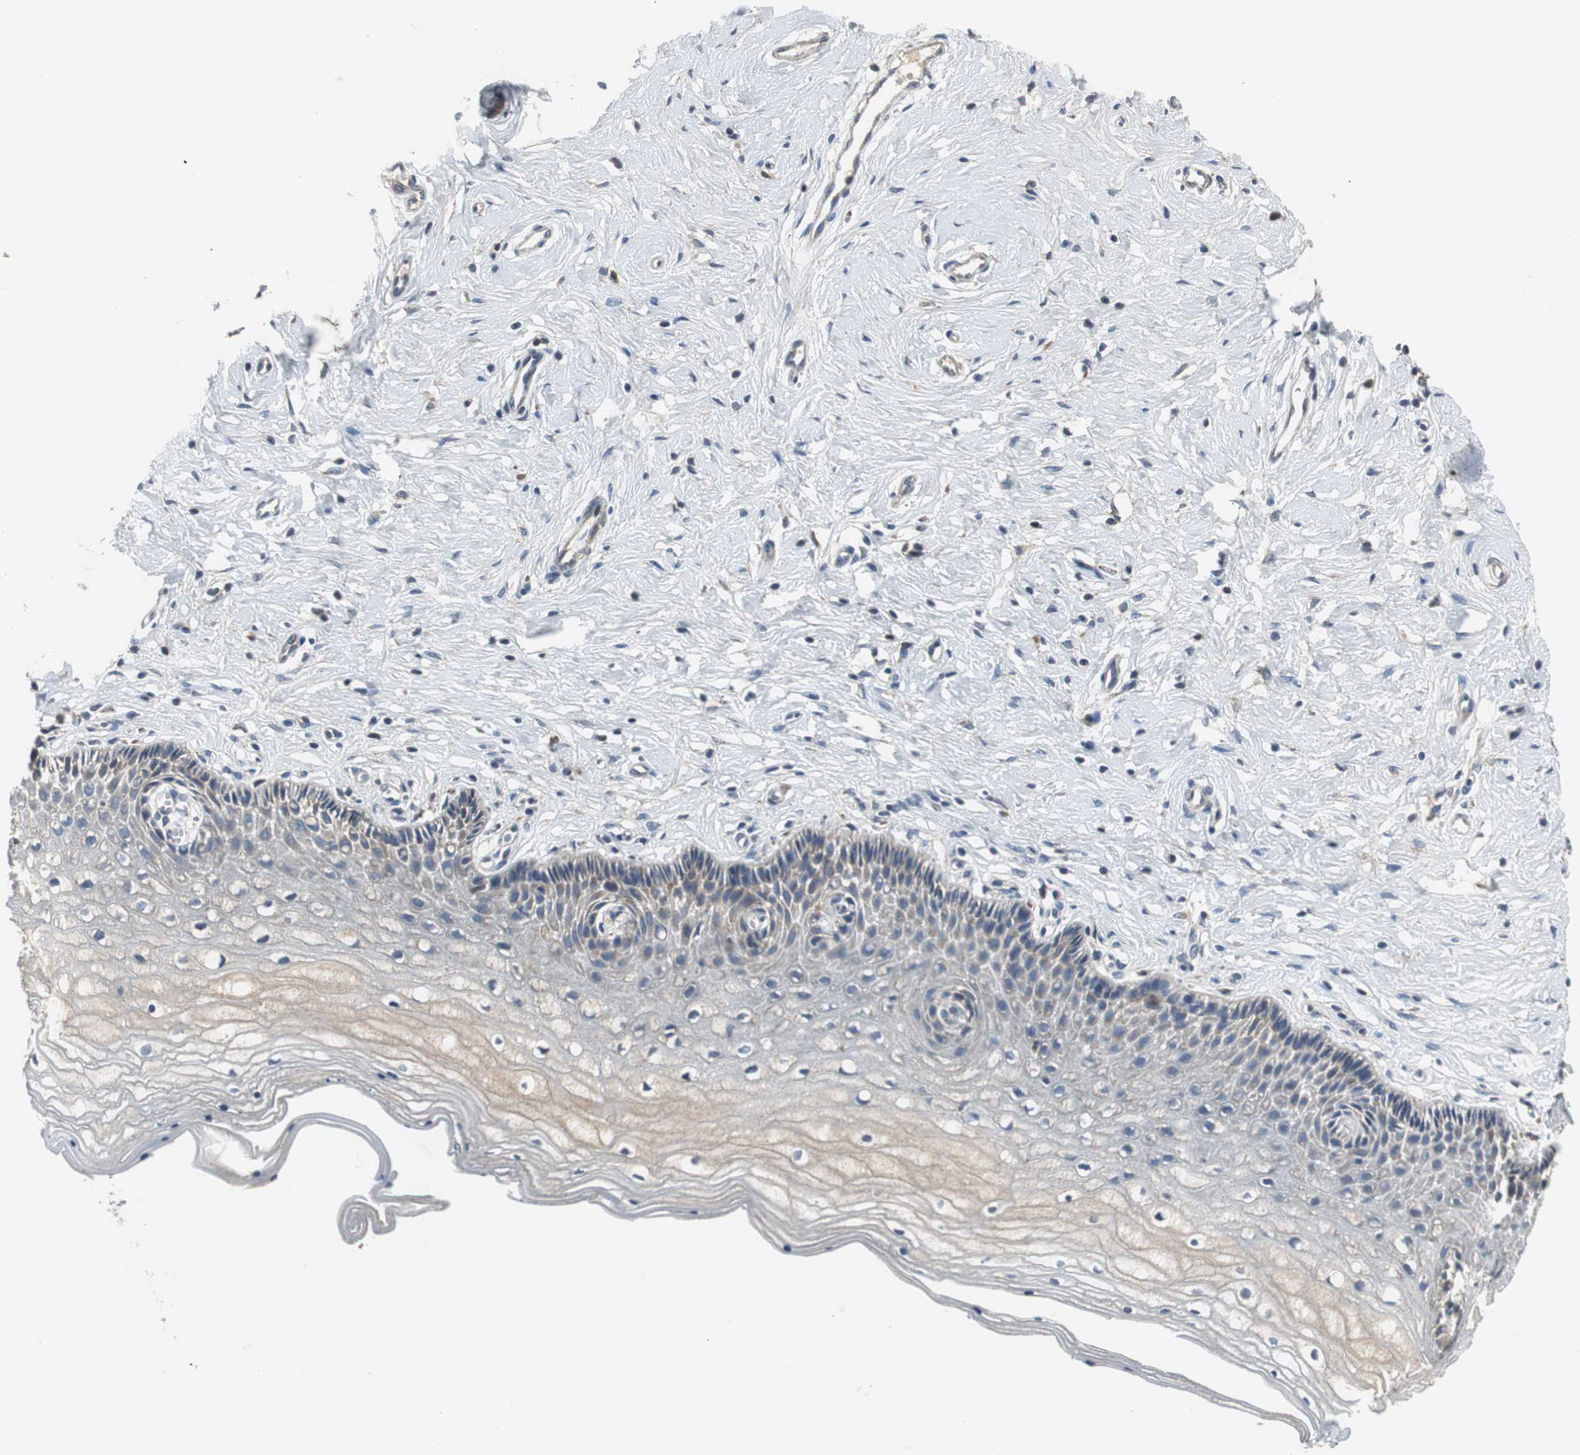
{"staining": {"intensity": "weak", "quantity": "25%-75%", "location": "cytoplasmic/membranous"}, "tissue": "cervix", "cell_type": "Squamous epithelial cells", "image_type": "normal", "snomed": [{"axis": "morphology", "description": "Normal tissue, NOS"}, {"axis": "topography", "description": "Cervix"}], "caption": "This micrograph shows normal cervix stained with IHC to label a protein in brown. The cytoplasmic/membranous of squamous epithelial cells show weak positivity for the protein. Nuclei are counter-stained blue.", "gene": "PI4KB", "patient": {"sex": "female", "age": 46}}